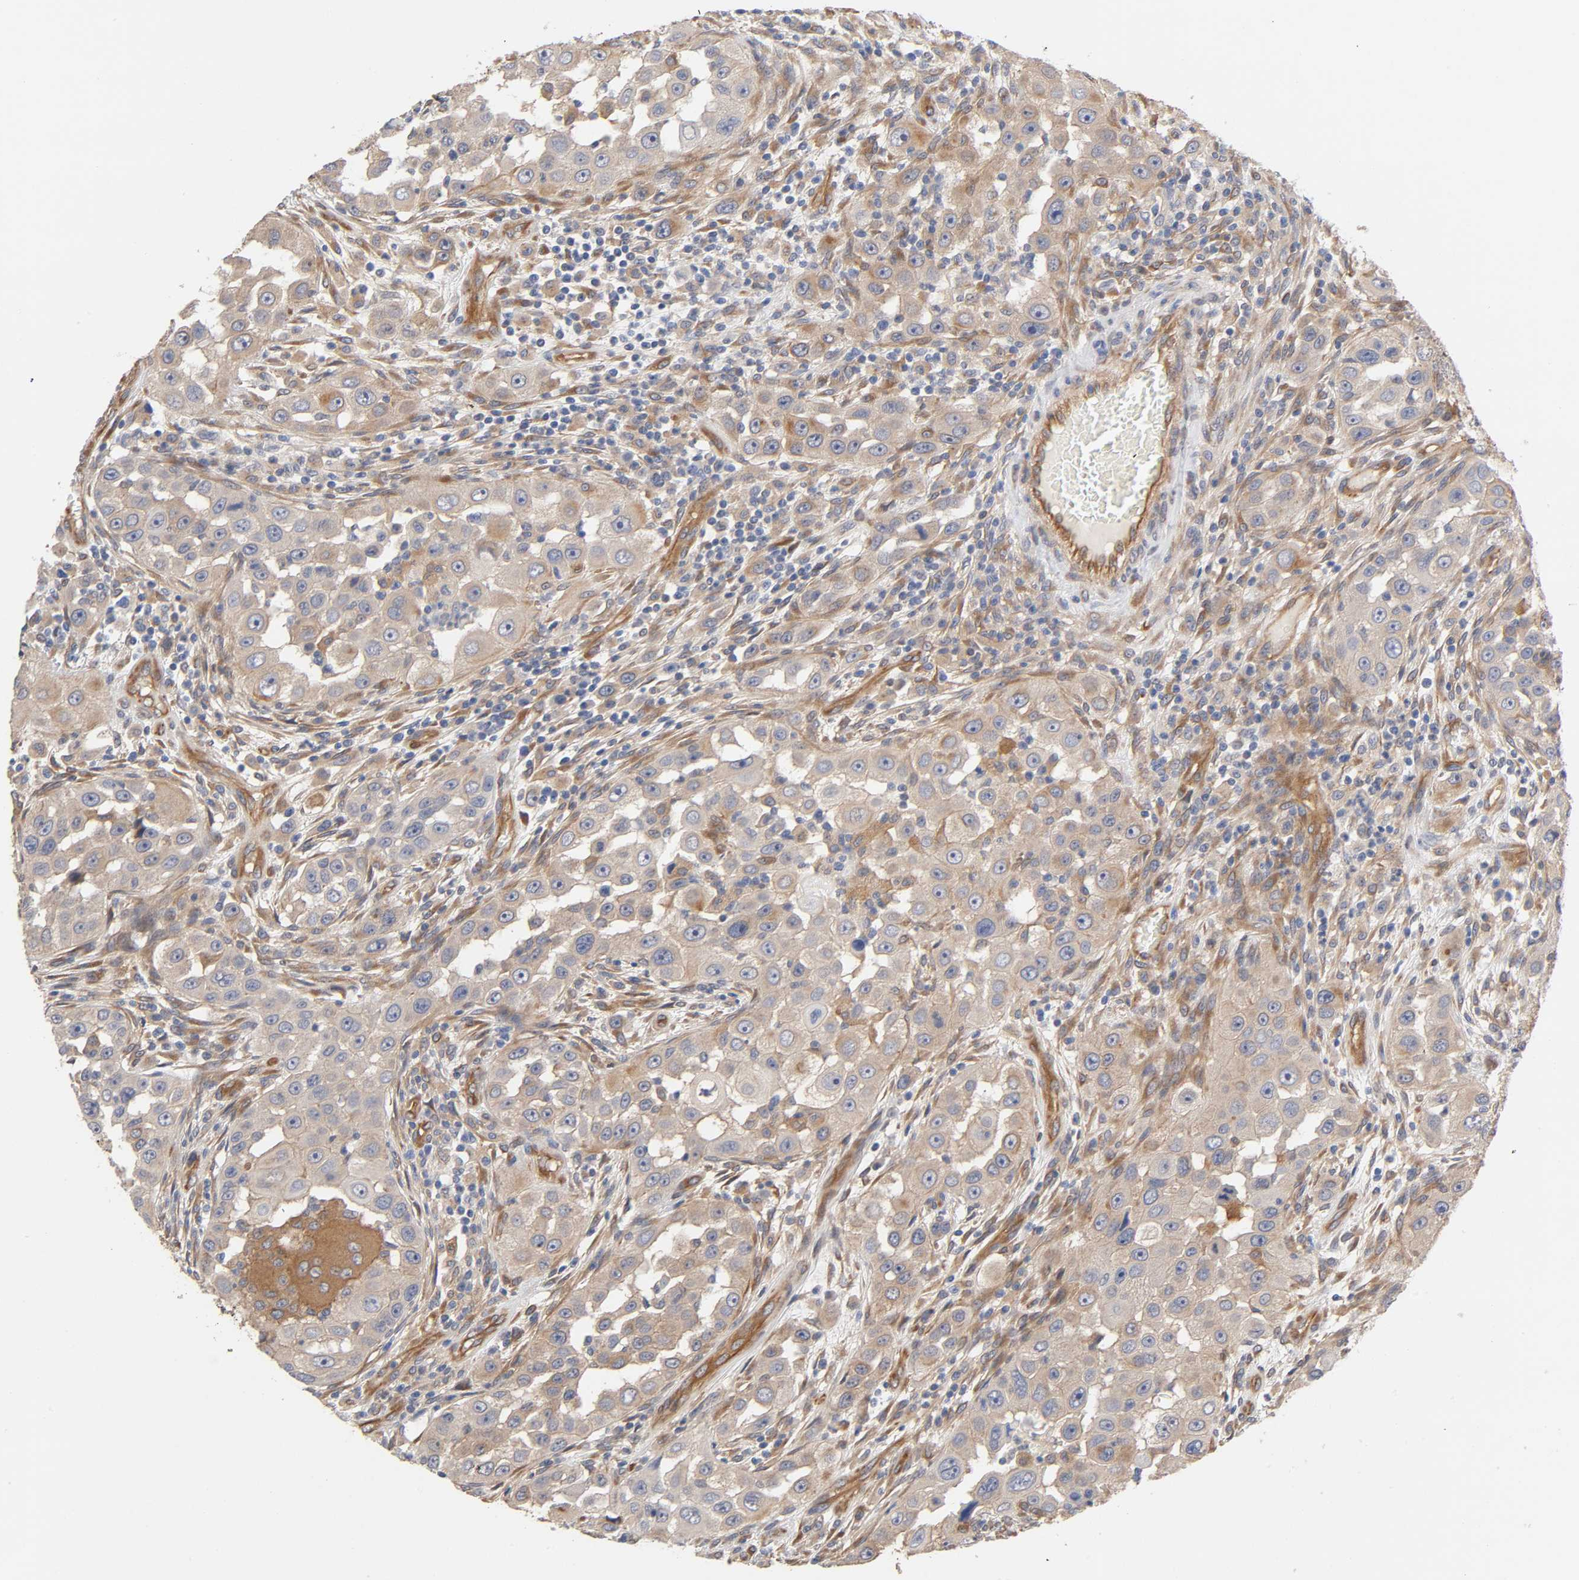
{"staining": {"intensity": "weak", "quantity": "<25%", "location": "cytoplasmic/membranous"}, "tissue": "head and neck cancer", "cell_type": "Tumor cells", "image_type": "cancer", "snomed": [{"axis": "morphology", "description": "Carcinoma, NOS"}, {"axis": "topography", "description": "Head-Neck"}], "caption": "The IHC micrograph has no significant expression in tumor cells of head and neck cancer (carcinoma) tissue.", "gene": "RAB13", "patient": {"sex": "male", "age": 87}}